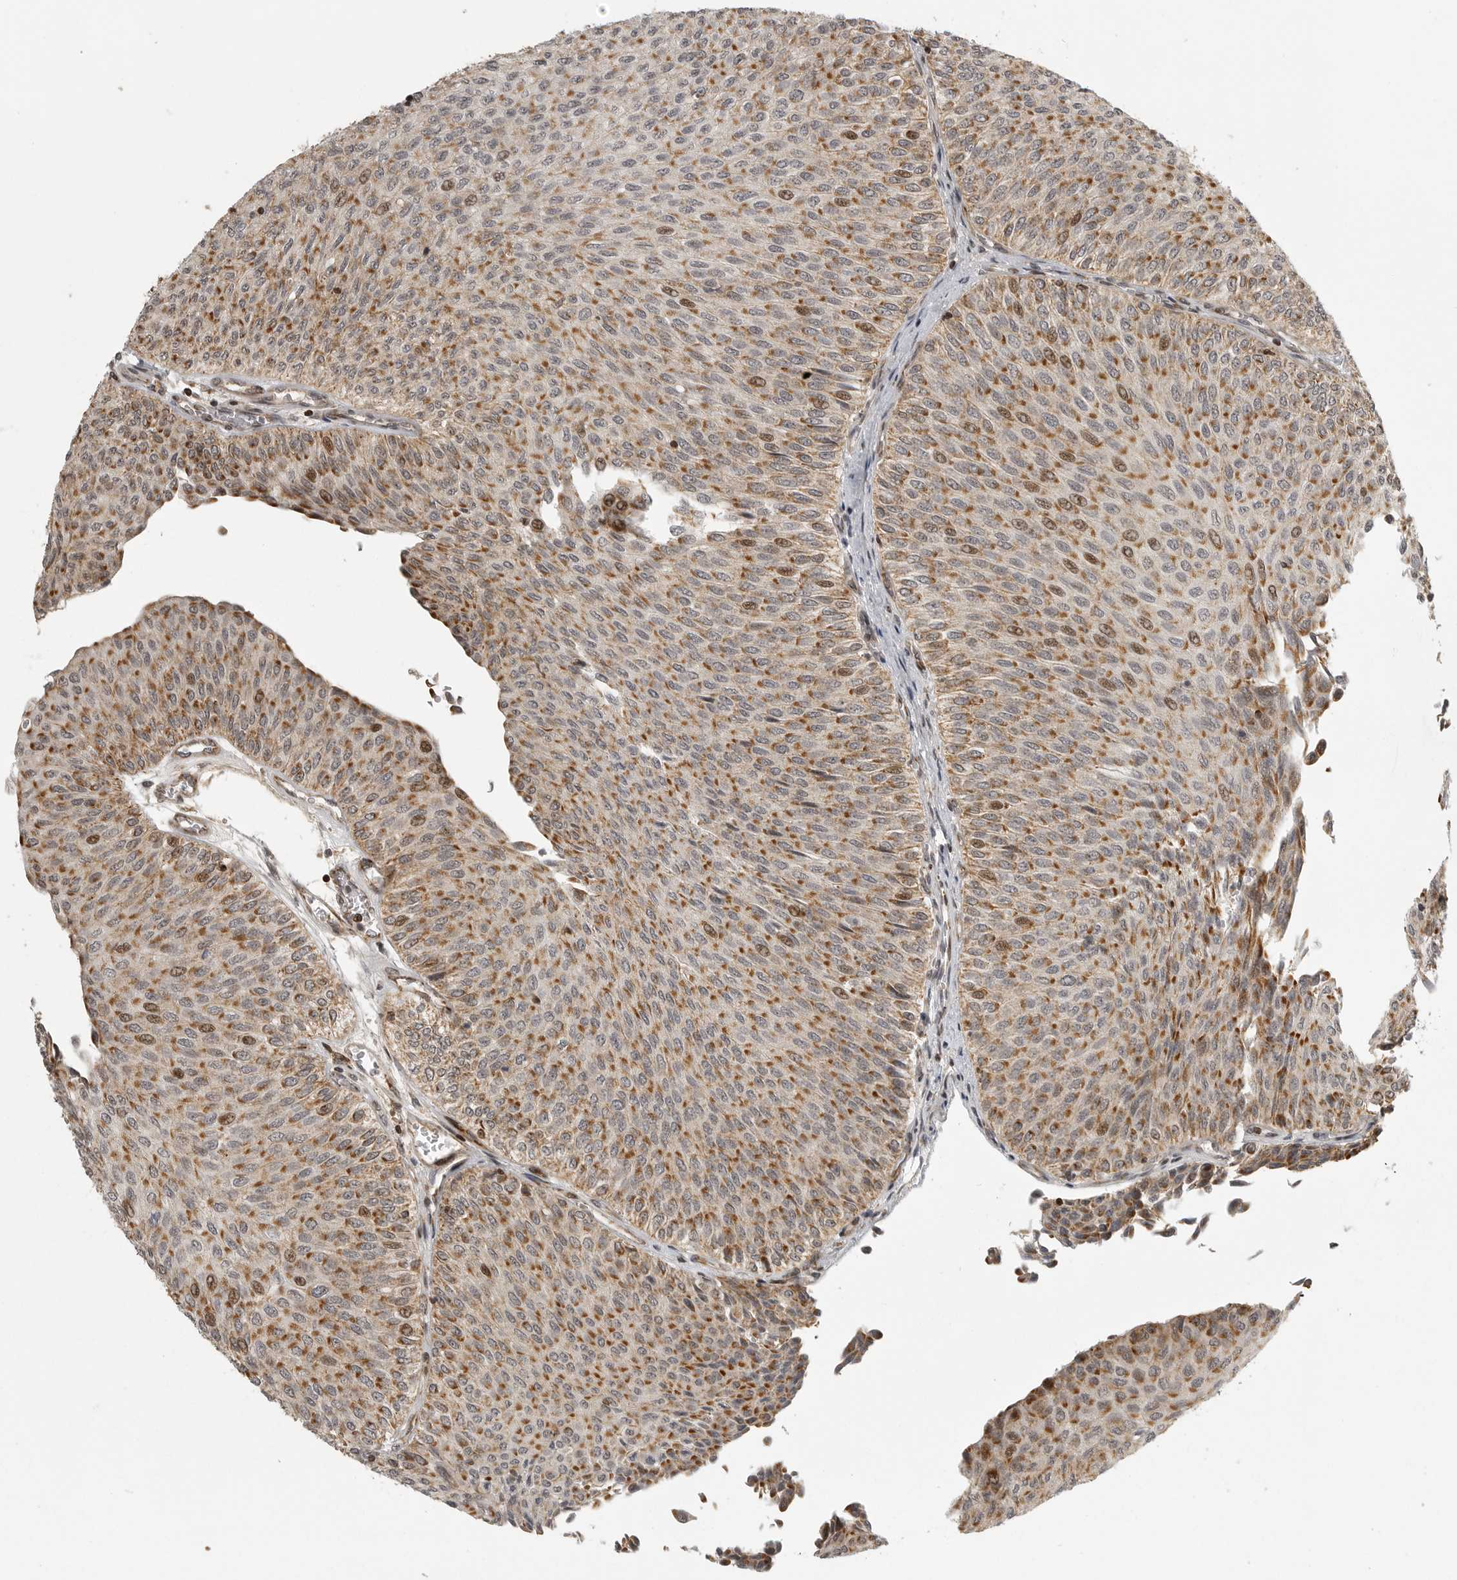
{"staining": {"intensity": "moderate", "quantity": ">75%", "location": "cytoplasmic/membranous"}, "tissue": "urothelial cancer", "cell_type": "Tumor cells", "image_type": "cancer", "snomed": [{"axis": "morphology", "description": "Urothelial carcinoma, Low grade"}, {"axis": "topography", "description": "Urinary bladder"}], "caption": "Moderate cytoplasmic/membranous protein staining is appreciated in approximately >75% of tumor cells in urothelial cancer. The staining was performed using DAB (3,3'-diaminobenzidine), with brown indicating positive protein expression. Nuclei are stained blue with hematoxylin.", "gene": "NARS2", "patient": {"sex": "male", "age": 78}}